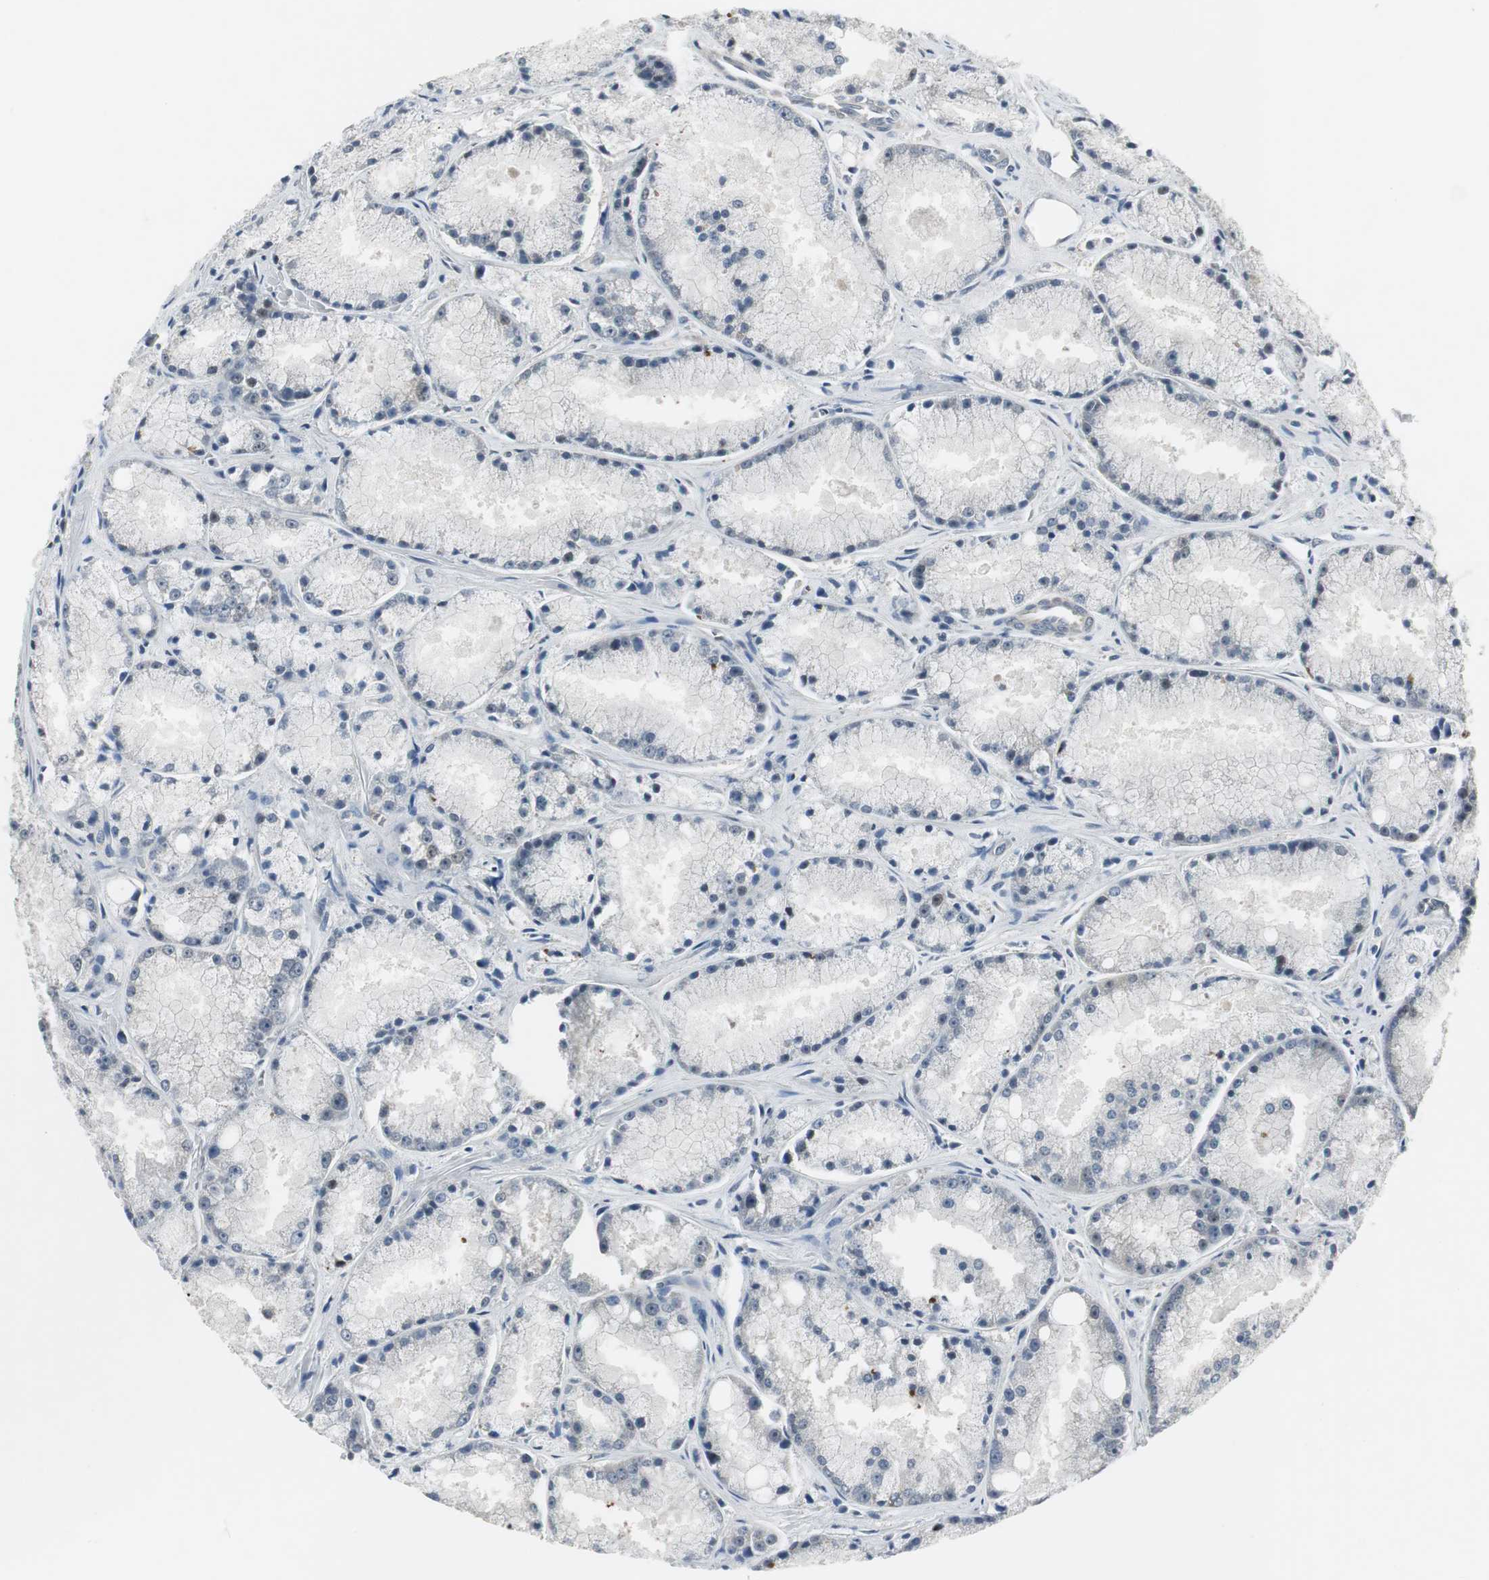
{"staining": {"intensity": "negative", "quantity": "none", "location": "none"}, "tissue": "prostate cancer", "cell_type": "Tumor cells", "image_type": "cancer", "snomed": [{"axis": "morphology", "description": "Adenocarcinoma, Low grade"}, {"axis": "topography", "description": "Prostate"}], "caption": "Immunohistochemical staining of adenocarcinoma (low-grade) (prostate) demonstrates no significant expression in tumor cells. (DAB (3,3'-diaminobenzidine) immunohistochemistry (IHC) visualized using brightfield microscopy, high magnification).", "gene": "CCT5", "patient": {"sex": "male", "age": 64}}